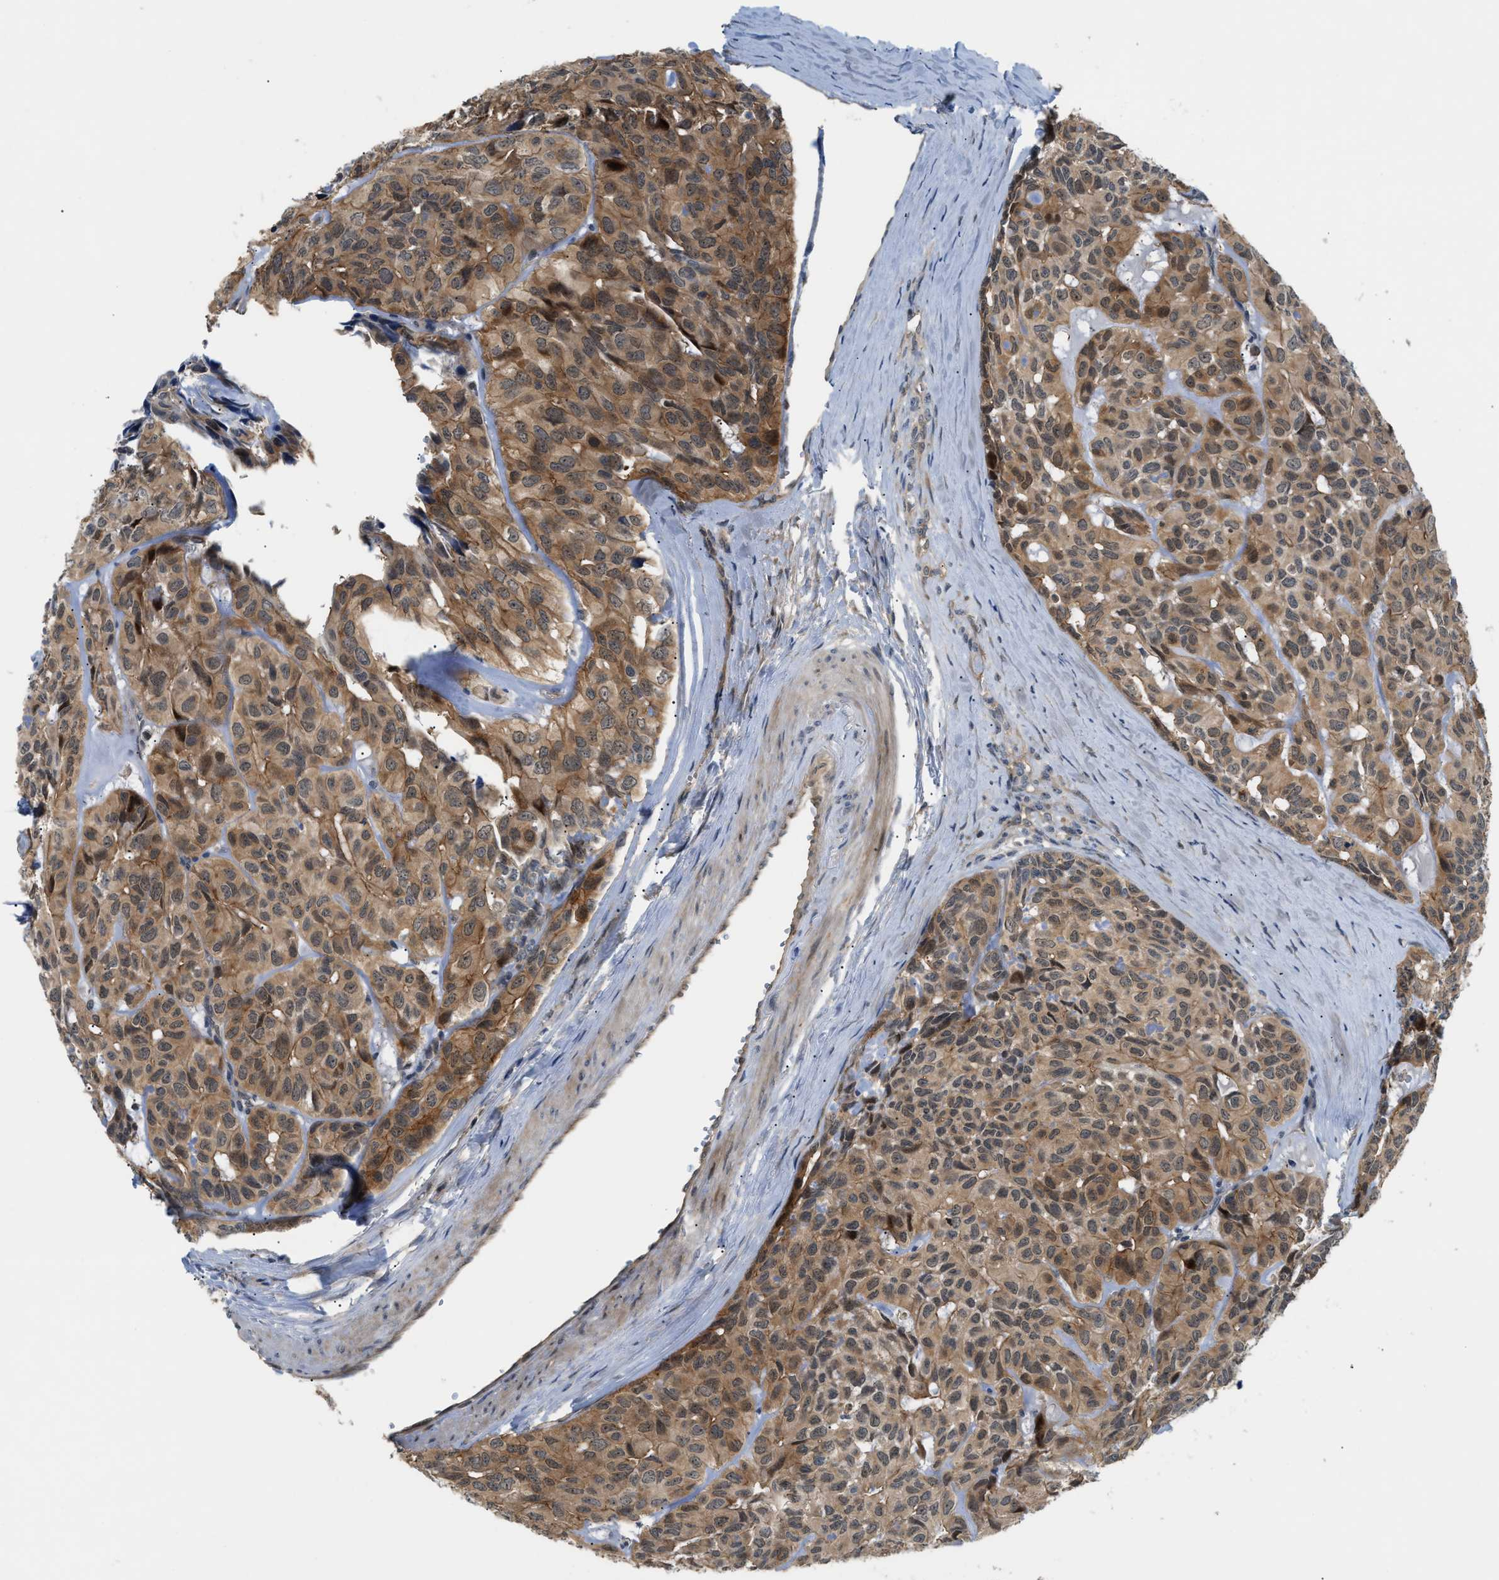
{"staining": {"intensity": "moderate", "quantity": ">75%", "location": "cytoplasmic/membranous,nuclear"}, "tissue": "head and neck cancer", "cell_type": "Tumor cells", "image_type": "cancer", "snomed": [{"axis": "morphology", "description": "Adenocarcinoma, NOS"}, {"axis": "topography", "description": "Salivary gland, NOS"}, {"axis": "topography", "description": "Head-Neck"}], "caption": "The immunohistochemical stain labels moderate cytoplasmic/membranous and nuclear expression in tumor cells of adenocarcinoma (head and neck) tissue.", "gene": "TRAK2", "patient": {"sex": "female", "age": 76}}